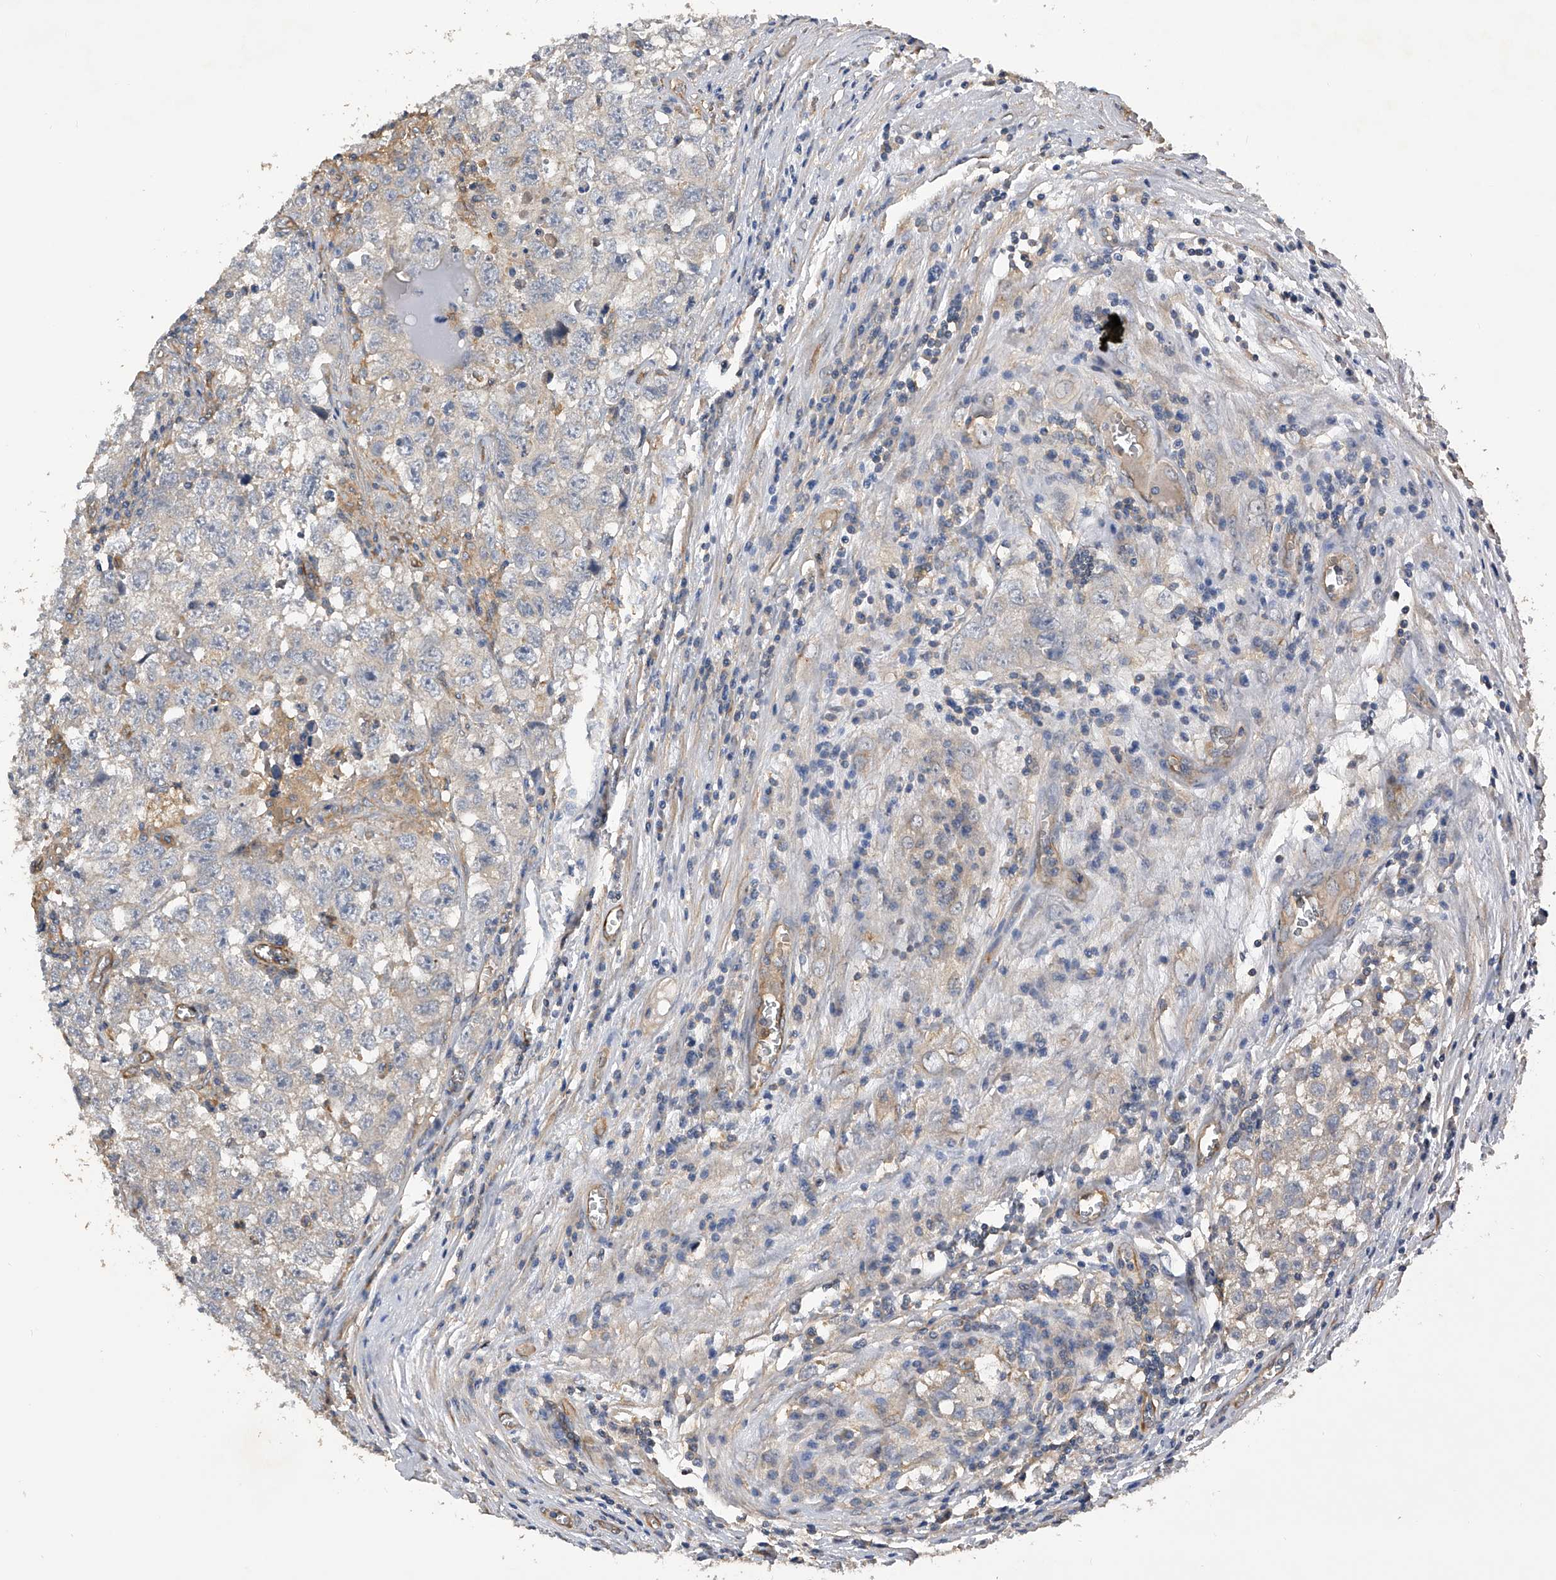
{"staining": {"intensity": "negative", "quantity": "none", "location": "none"}, "tissue": "testis cancer", "cell_type": "Tumor cells", "image_type": "cancer", "snomed": [{"axis": "morphology", "description": "Seminoma, NOS"}, {"axis": "morphology", "description": "Carcinoma, Embryonal, NOS"}, {"axis": "topography", "description": "Testis"}], "caption": "The micrograph demonstrates no significant expression in tumor cells of testis embryonal carcinoma.", "gene": "PTPRA", "patient": {"sex": "male", "age": 43}}